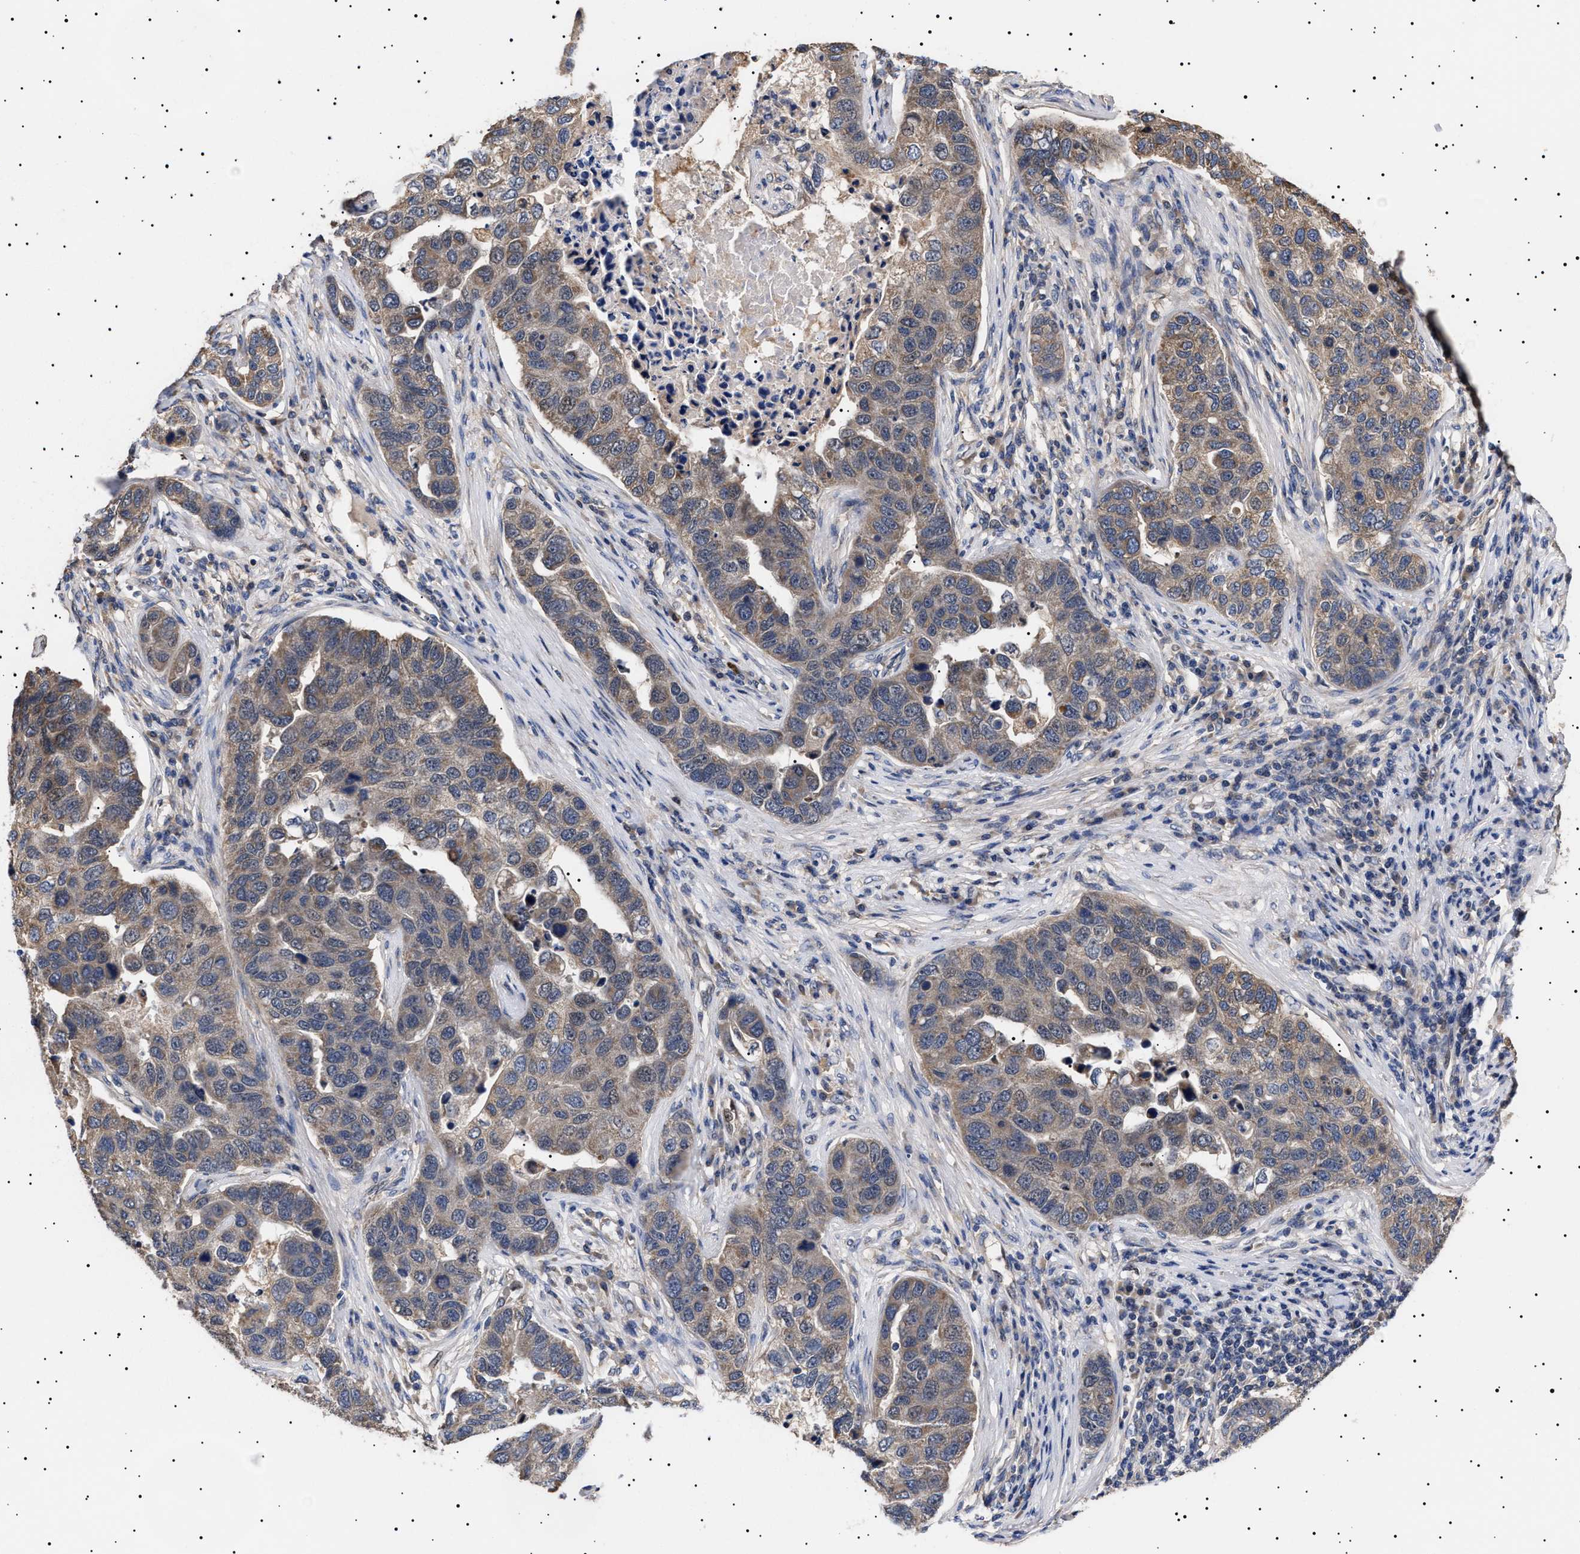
{"staining": {"intensity": "weak", "quantity": "25%-75%", "location": "cytoplasmic/membranous"}, "tissue": "pancreatic cancer", "cell_type": "Tumor cells", "image_type": "cancer", "snomed": [{"axis": "morphology", "description": "Adenocarcinoma, NOS"}, {"axis": "topography", "description": "Pancreas"}], "caption": "This is a photomicrograph of immunohistochemistry staining of adenocarcinoma (pancreatic), which shows weak expression in the cytoplasmic/membranous of tumor cells.", "gene": "KRBA1", "patient": {"sex": "female", "age": 61}}